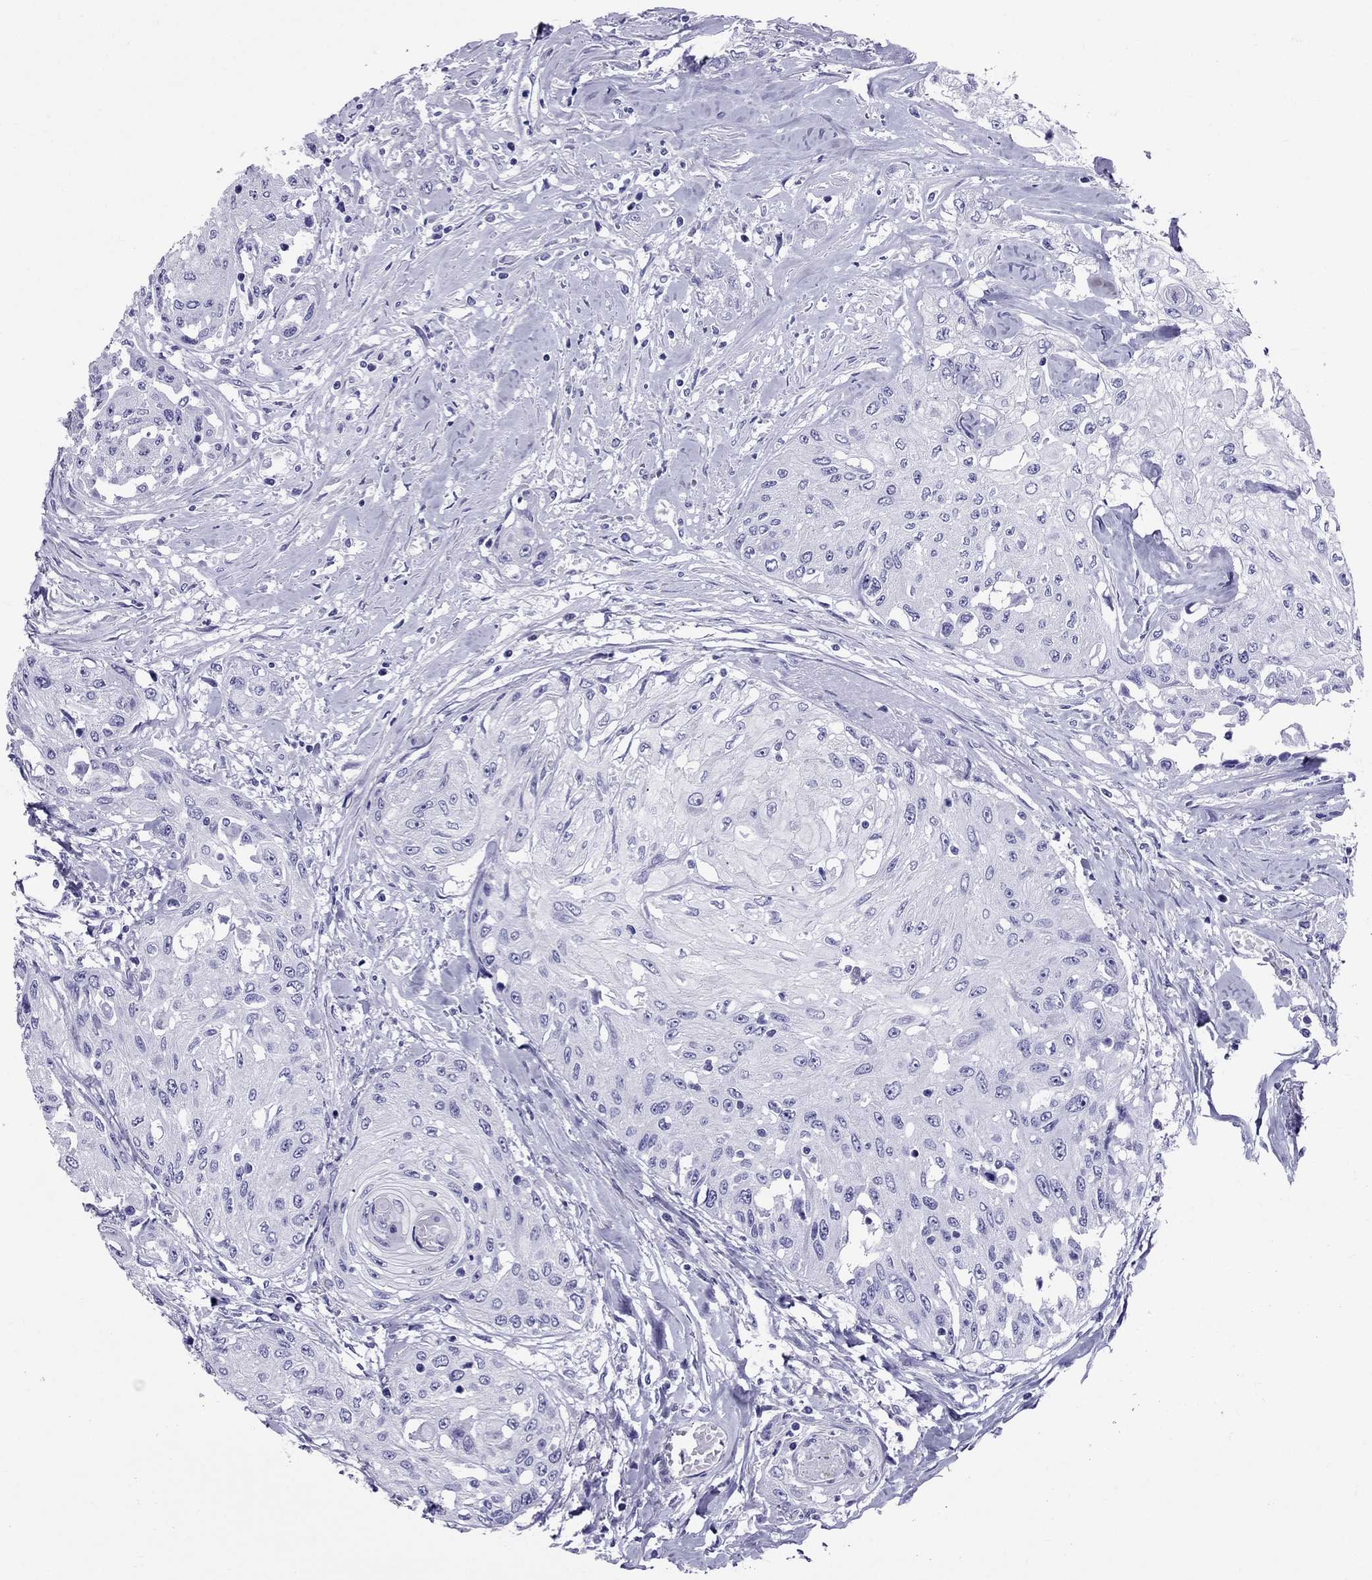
{"staining": {"intensity": "negative", "quantity": "none", "location": "none"}, "tissue": "head and neck cancer", "cell_type": "Tumor cells", "image_type": "cancer", "snomed": [{"axis": "morphology", "description": "Normal tissue, NOS"}, {"axis": "morphology", "description": "Squamous cell carcinoma, NOS"}, {"axis": "topography", "description": "Oral tissue"}, {"axis": "topography", "description": "Peripheral nerve tissue"}, {"axis": "topography", "description": "Head-Neck"}], "caption": "Tumor cells show no significant protein staining in squamous cell carcinoma (head and neck). (DAB IHC visualized using brightfield microscopy, high magnification).", "gene": "AVPR1B", "patient": {"sex": "female", "age": 59}}